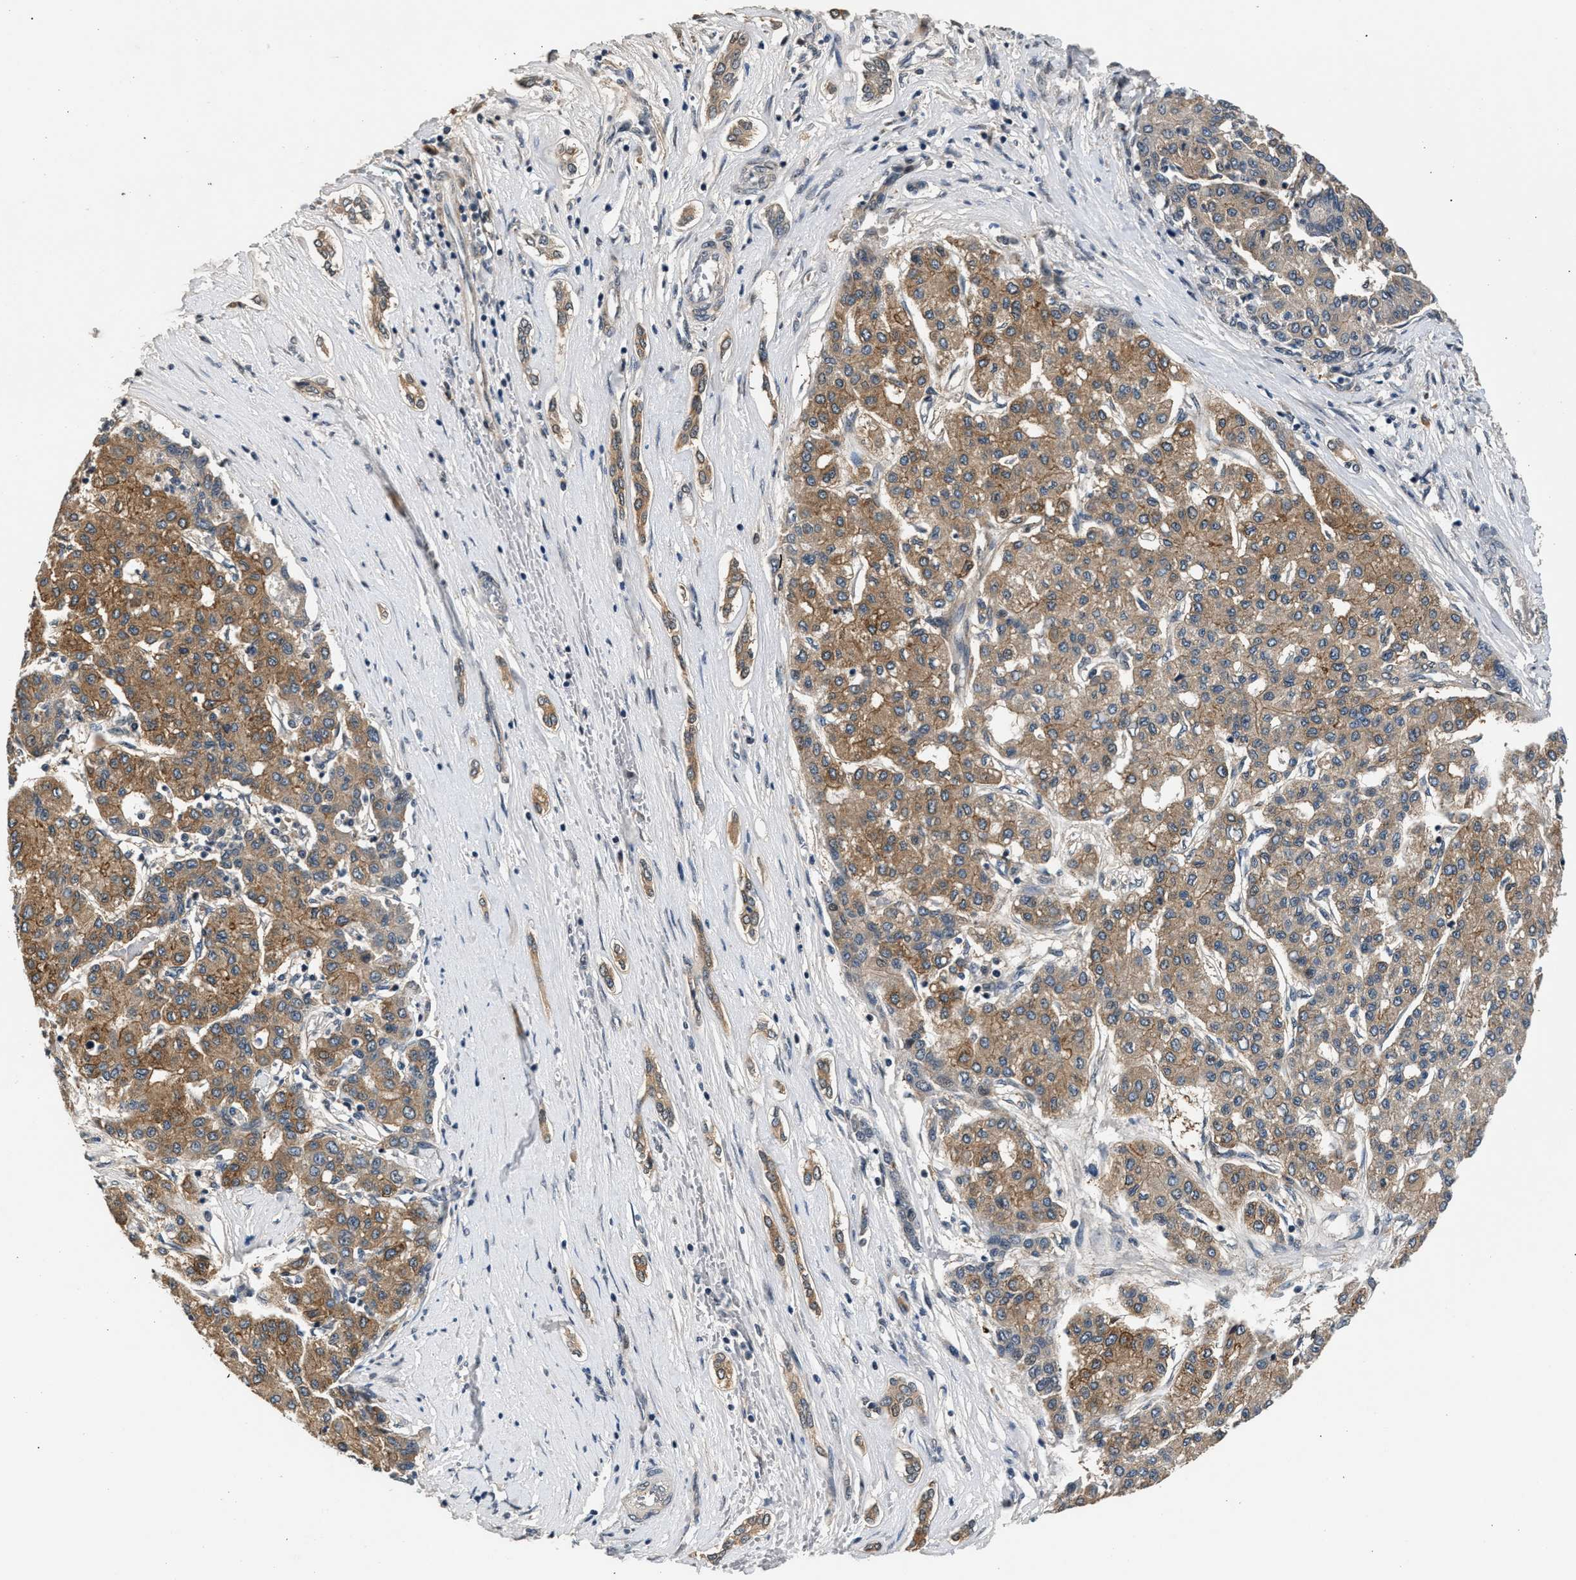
{"staining": {"intensity": "moderate", "quantity": ">75%", "location": "cytoplasmic/membranous"}, "tissue": "liver cancer", "cell_type": "Tumor cells", "image_type": "cancer", "snomed": [{"axis": "morphology", "description": "Carcinoma, Hepatocellular, NOS"}, {"axis": "topography", "description": "Liver"}], "caption": "DAB immunohistochemical staining of hepatocellular carcinoma (liver) exhibits moderate cytoplasmic/membranous protein positivity in about >75% of tumor cells.", "gene": "RBM33", "patient": {"sex": "male", "age": 65}}